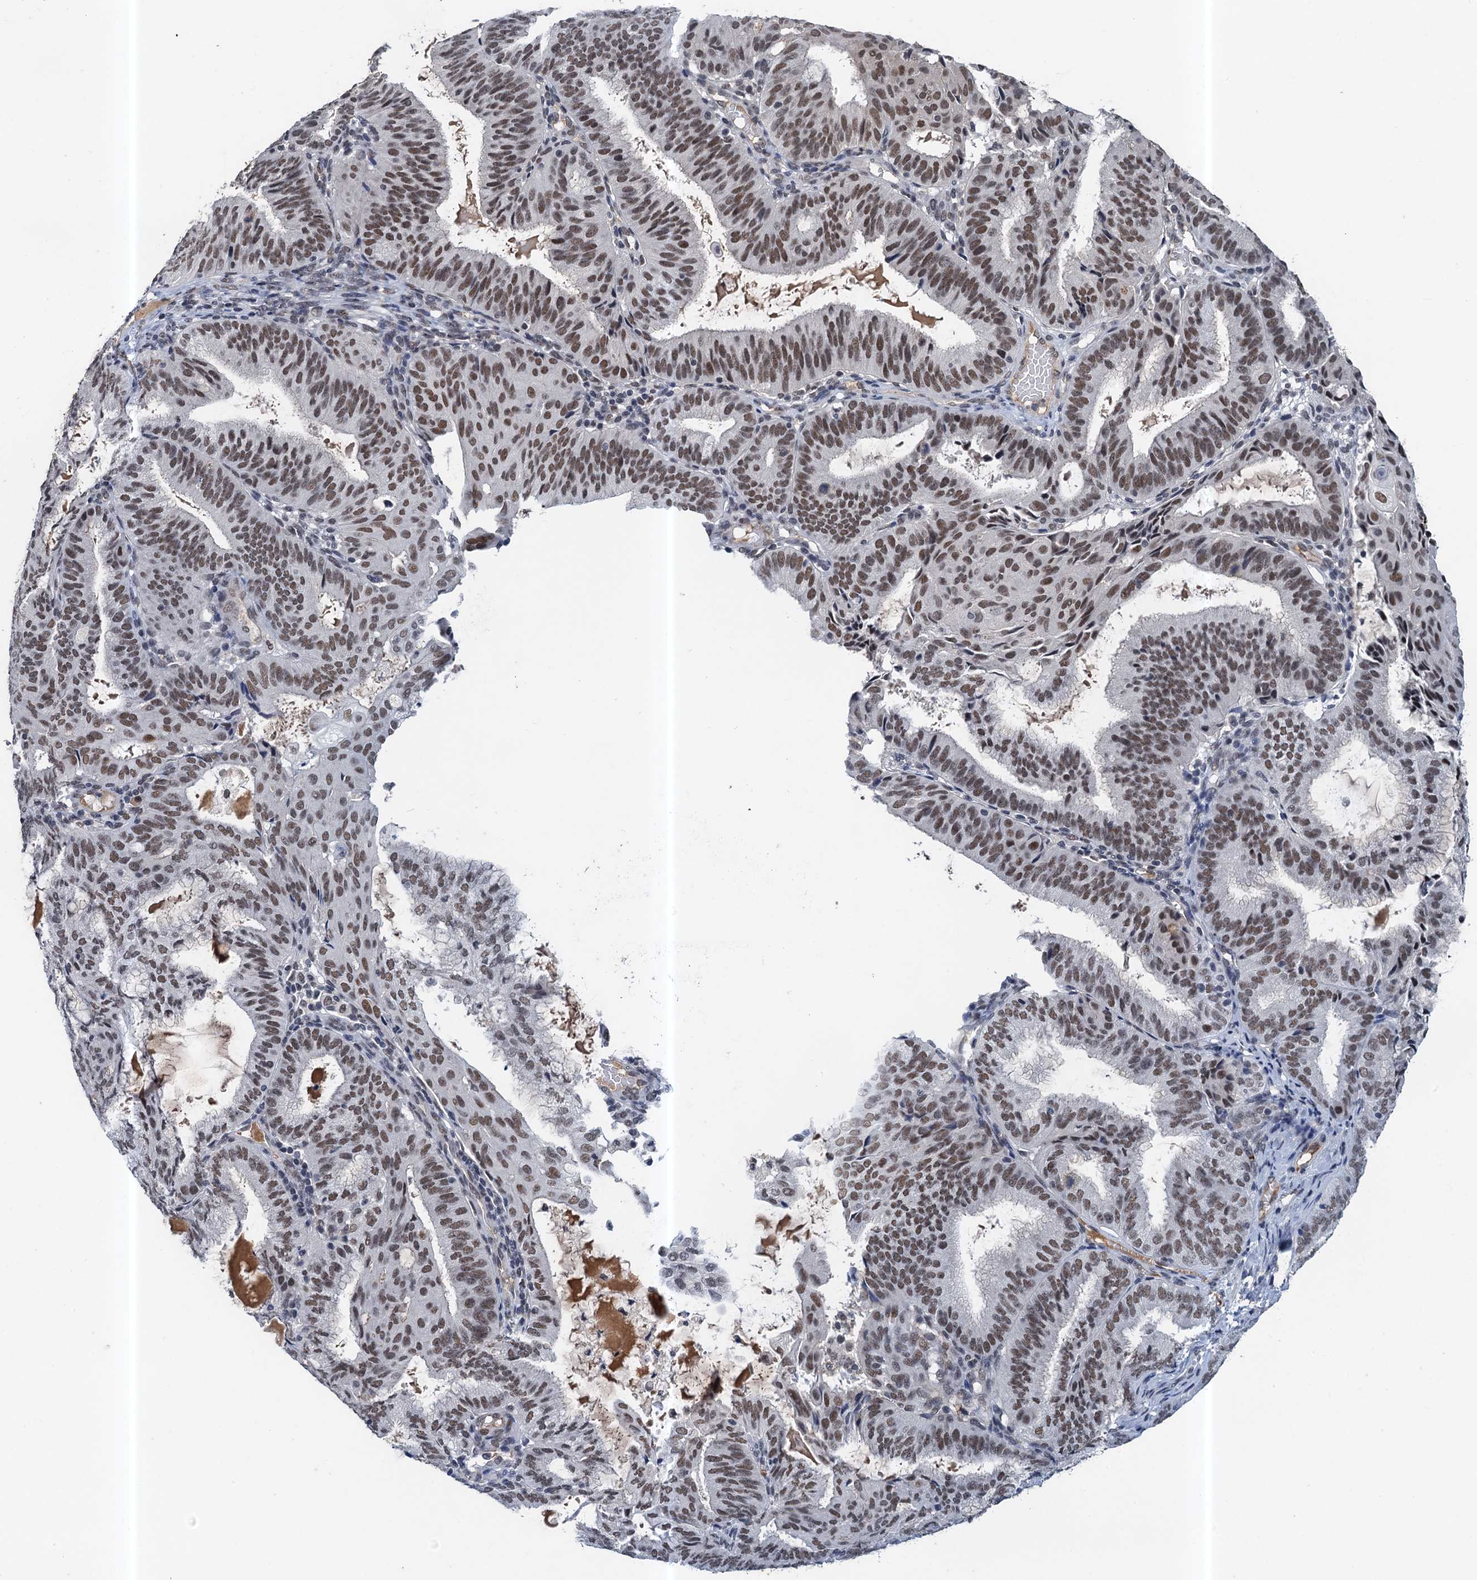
{"staining": {"intensity": "moderate", "quantity": ">75%", "location": "nuclear"}, "tissue": "endometrial cancer", "cell_type": "Tumor cells", "image_type": "cancer", "snomed": [{"axis": "morphology", "description": "Adenocarcinoma, NOS"}, {"axis": "topography", "description": "Endometrium"}], "caption": "Endometrial cancer (adenocarcinoma) stained for a protein demonstrates moderate nuclear positivity in tumor cells. The protein is shown in brown color, while the nuclei are stained blue.", "gene": "CSTF3", "patient": {"sex": "female", "age": 49}}